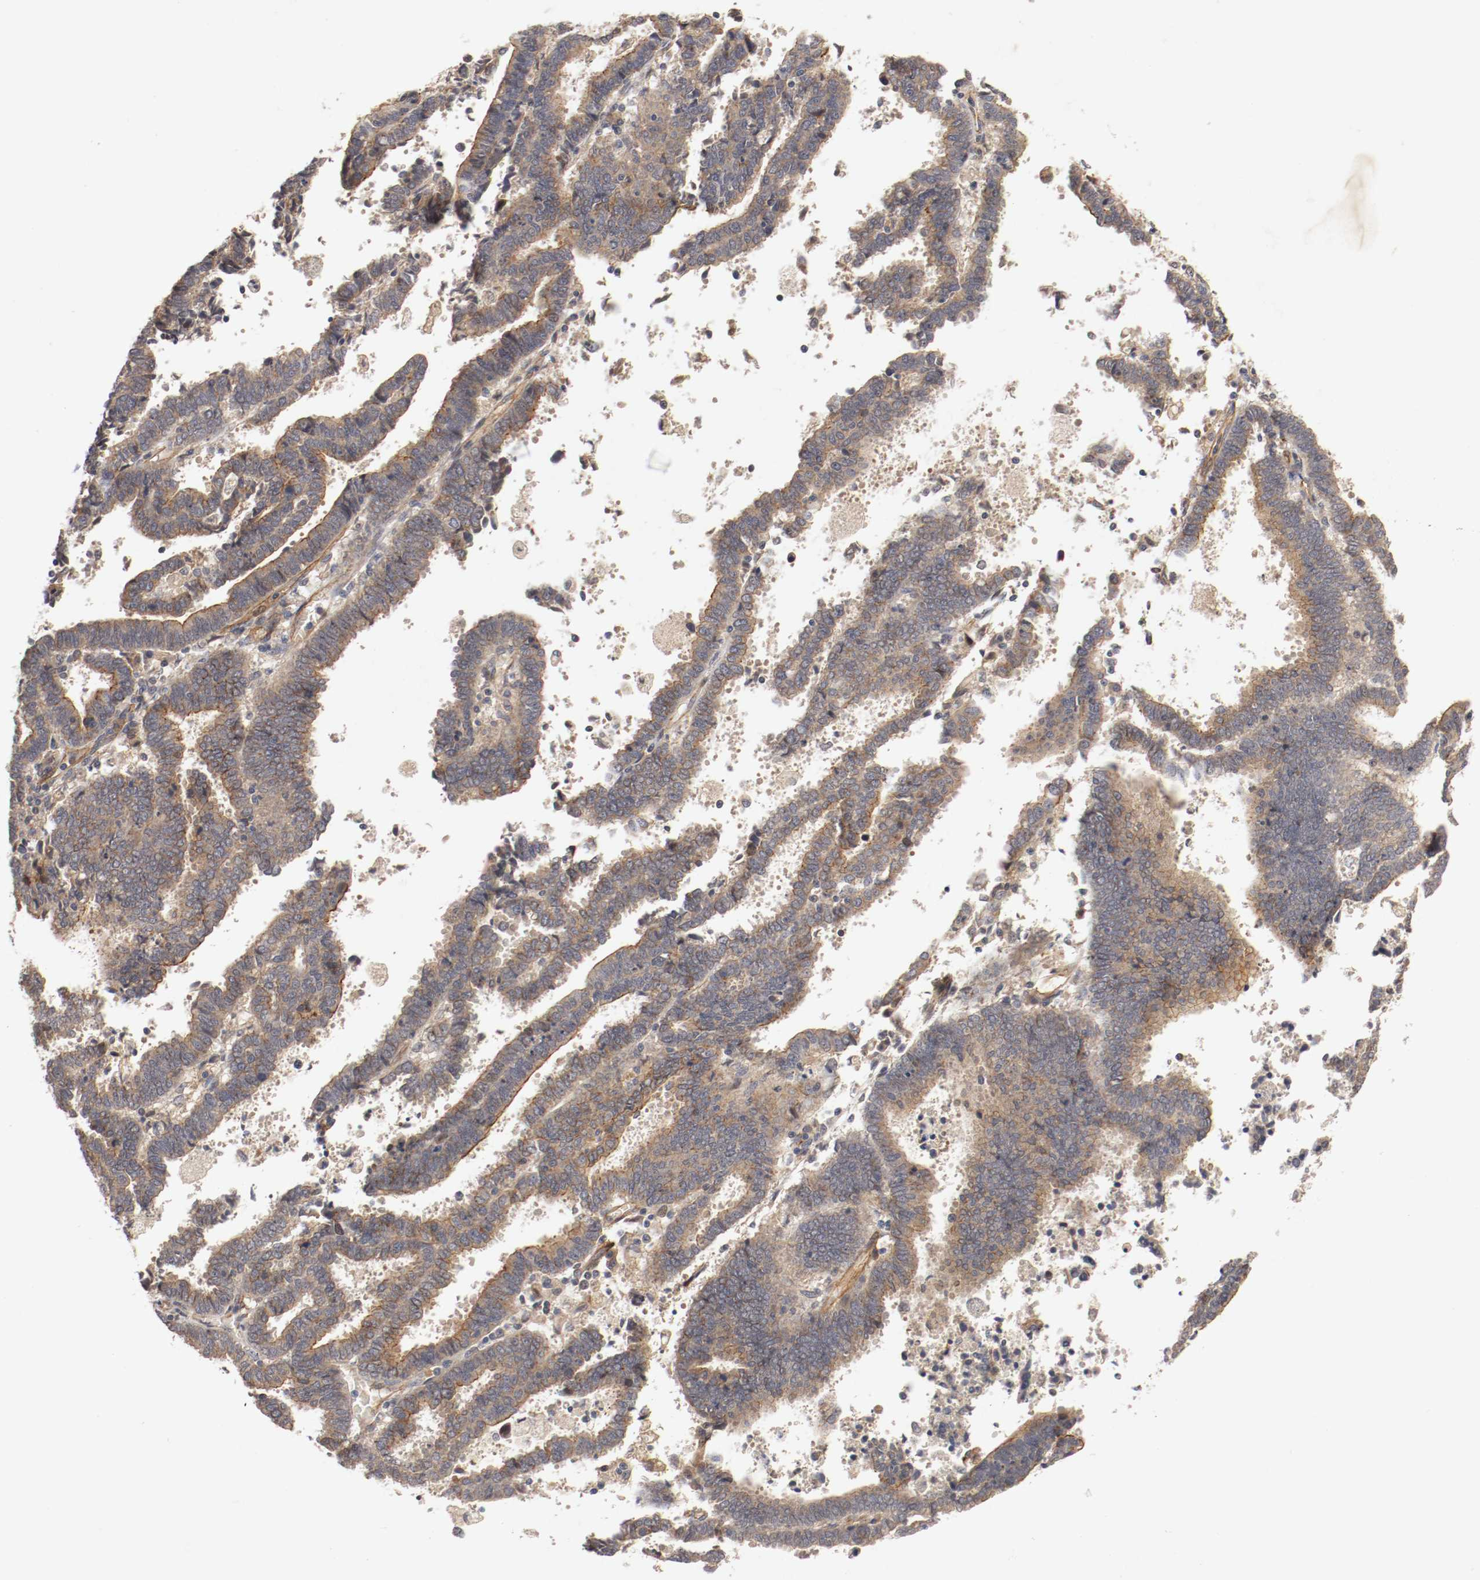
{"staining": {"intensity": "moderate", "quantity": ">75%", "location": "cytoplasmic/membranous"}, "tissue": "endometrial cancer", "cell_type": "Tumor cells", "image_type": "cancer", "snomed": [{"axis": "morphology", "description": "Adenocarcinoma, NOS"}, {"axis": "topography", "description": "Uterus"}], "caption": "This photomicrograph reveals IHC staining of human adenocarcinoma (endometrial), with medium moderate cytoplasmic/membranous expression in about >75% of tumor cells.", "gene": "TYK2", "patient": {"sex": "female", "age": 83}}